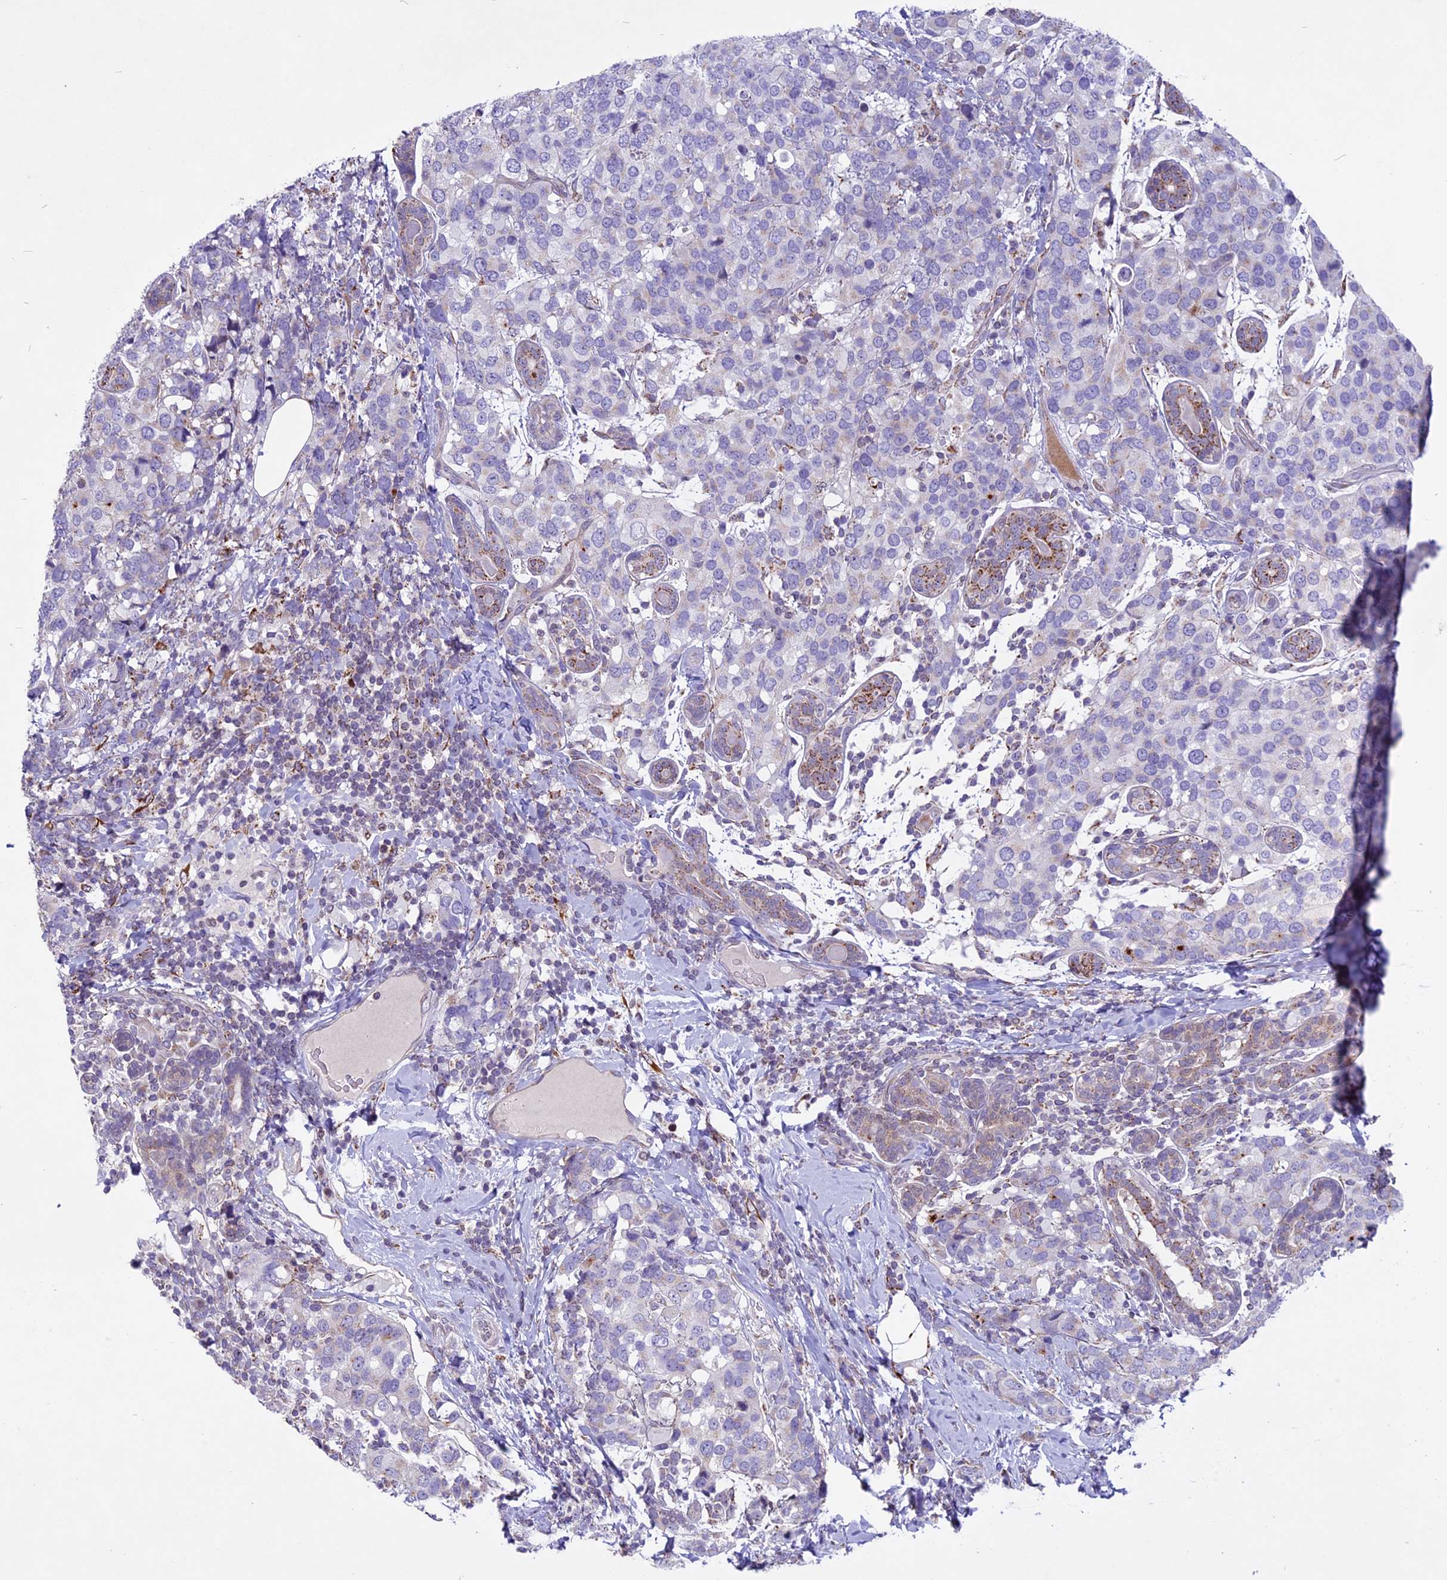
{"staining": {"intensity": "negative", "quantity": "none", "location": "none"}, "tissue": "breast cancer", "cell_type": "Tumor cells", "image_type": "cancer", "snomed": [{"axis": "morphology", "description": "Lobular carcinoma"}, {"axis": "topography", "description": "Breast"}], "caption": "This is an immunohistochemistry (IHC) micrograph of breast cancer. There is no positivity in tumor cells.", "gene": "MIEF2", "patient": {"sex": "female", "age": 59}}